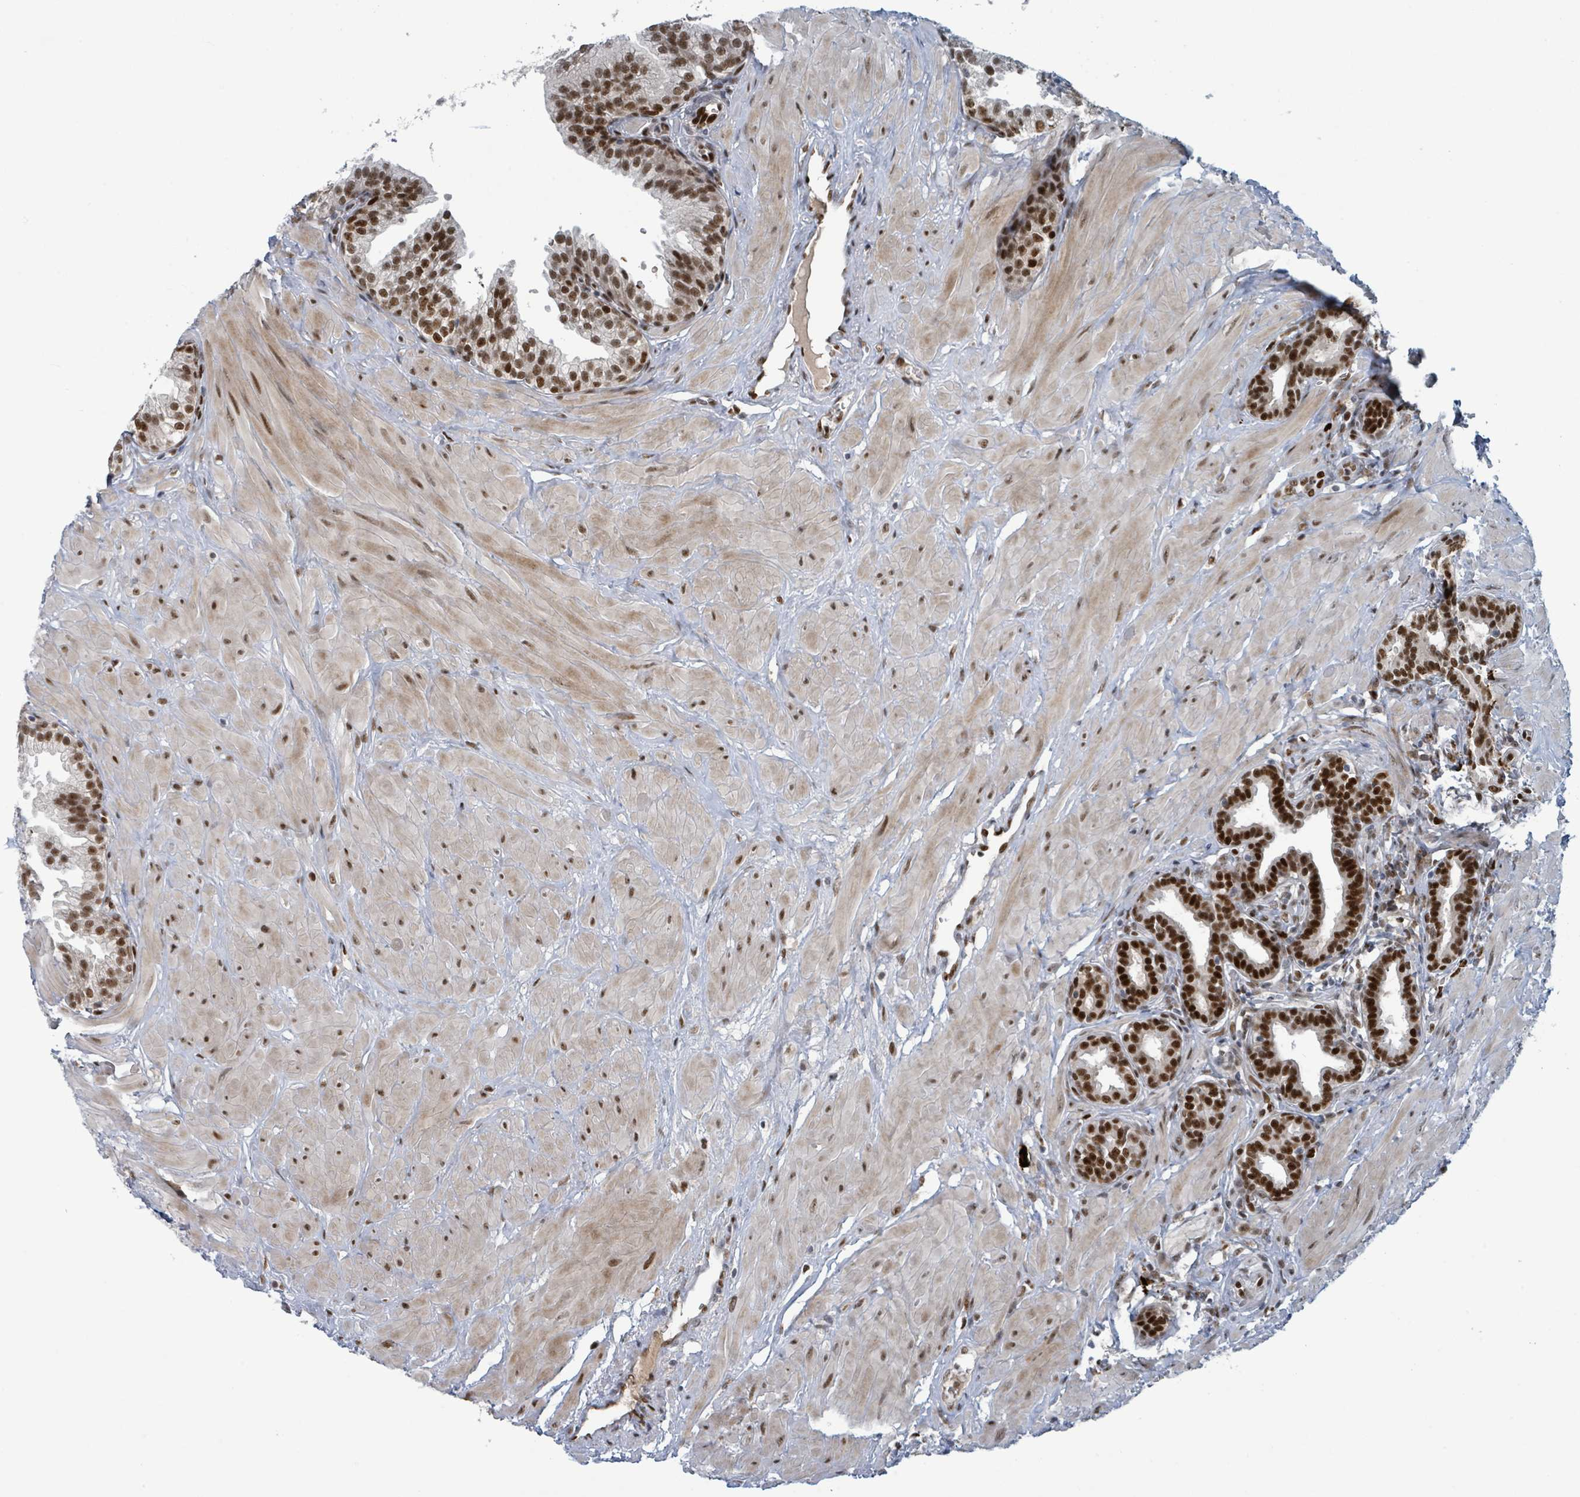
{"staining": {"intensity": "strong", "quantity": ">75%", "location": "nuclear"}, "tissue": "prostate", "cell_type": "Glandular cells", "image_type": "normal", "snomed": [{"axis": "morphology", "description": "Normal tissue, NOS"}, {"axis": "topography", "description": "Prostate"}, {"axis": "topography", "description": "Peripheral nerve tissue"}], "caption": "Brown immunohistochemical staining in unremarkable prostate displays strong nuclear staining in approximately >75% of glandular cells.", "gene": "KLF3", "patient": {"sex": "male", "age": 55}}